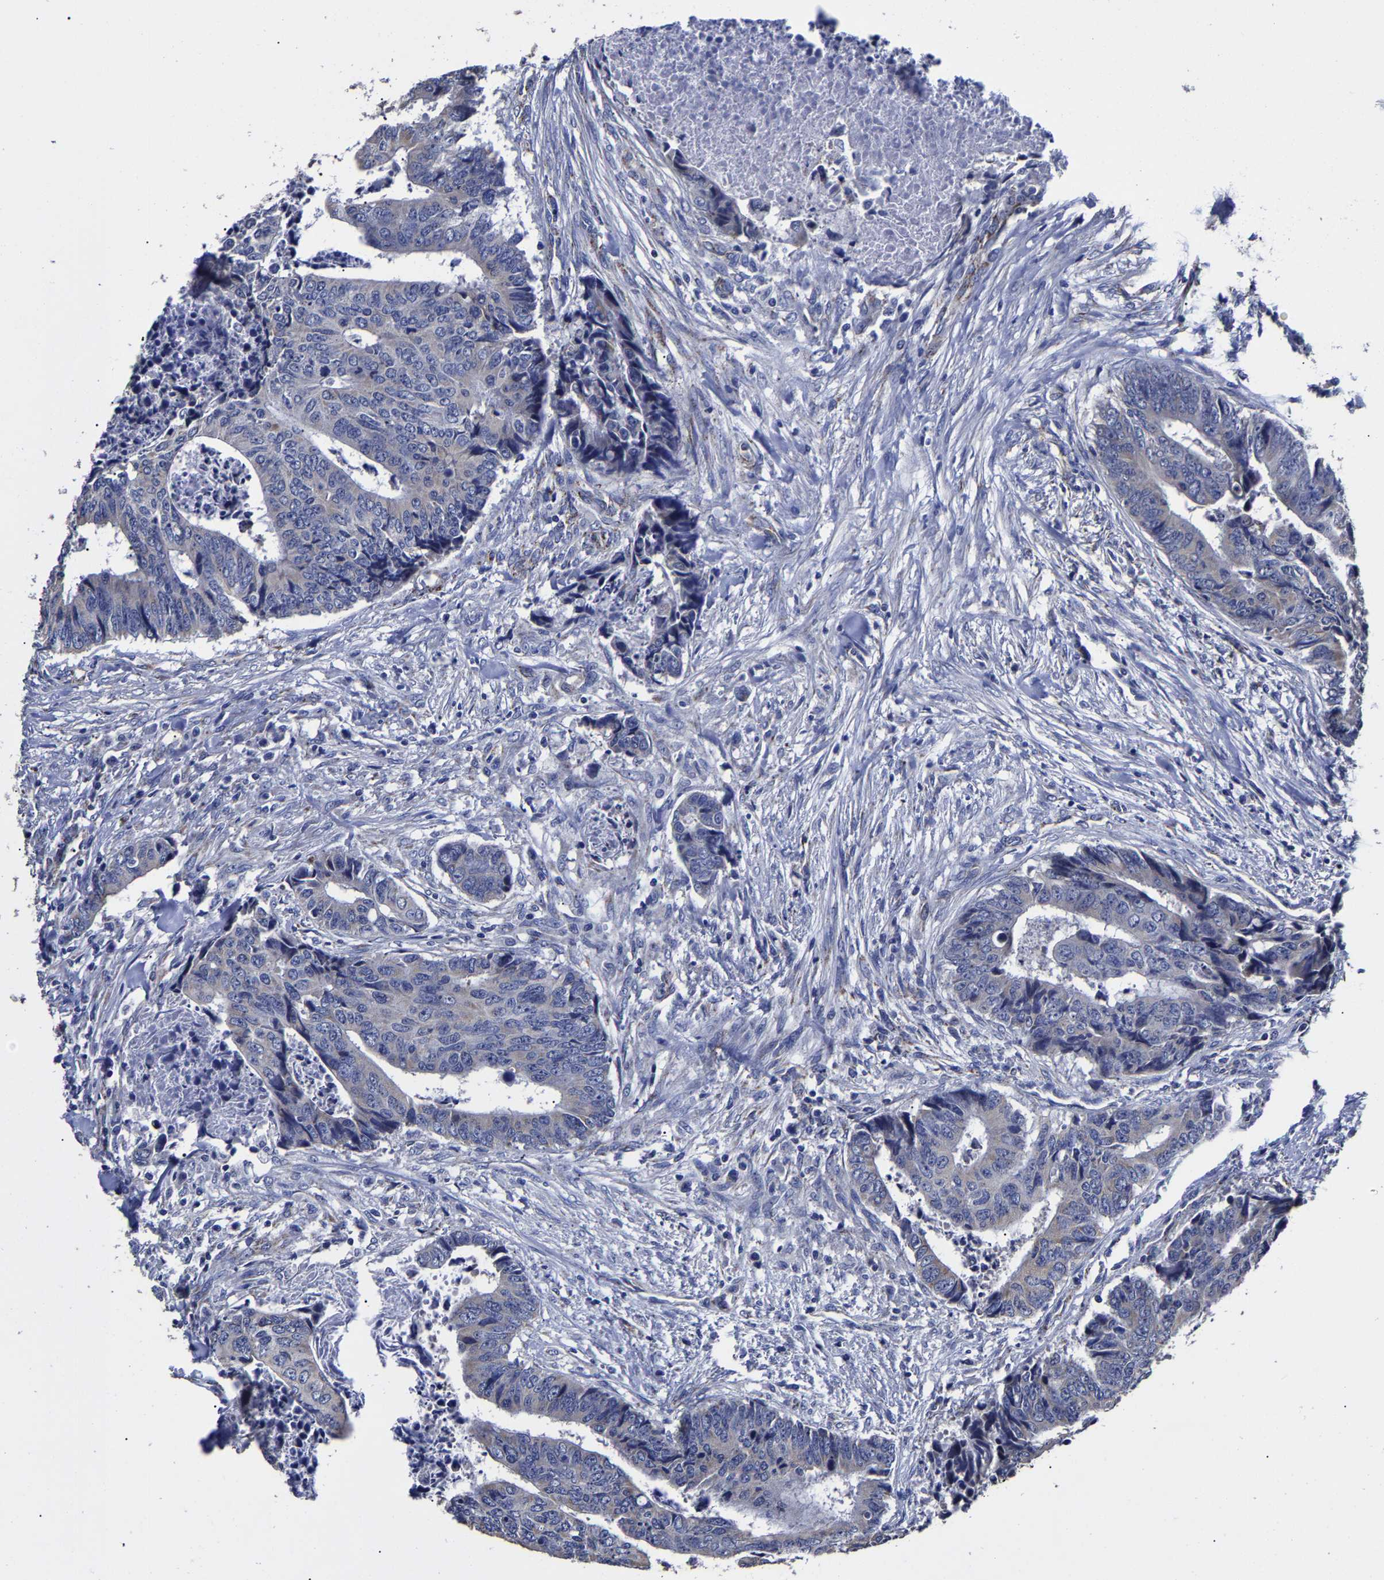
{"staining": {"intensity": "negative", "quantity": "none", "location": "none"}, "tissue": "colorectal cancer", "cell_type": "Tumor cells", "image_type": "cancer", "snomed": [{"axis": "morphology", "description": "Adenocarcinoma, NOS"}, {"axis": "topography", "description": "Rectum"}], "caption": "Tumor cells are negative for protein expression in human colorectal cancer (adenocarcinoma). The staining was performed using DAB (3,3'-diaminobenzidine) to visualize the protein expression in brown, while the nuclei were stained in blue with hematoxylin (Magnification: 20x).", "gene": "AASS", "patient": {"sex": "male", "age": 84}}